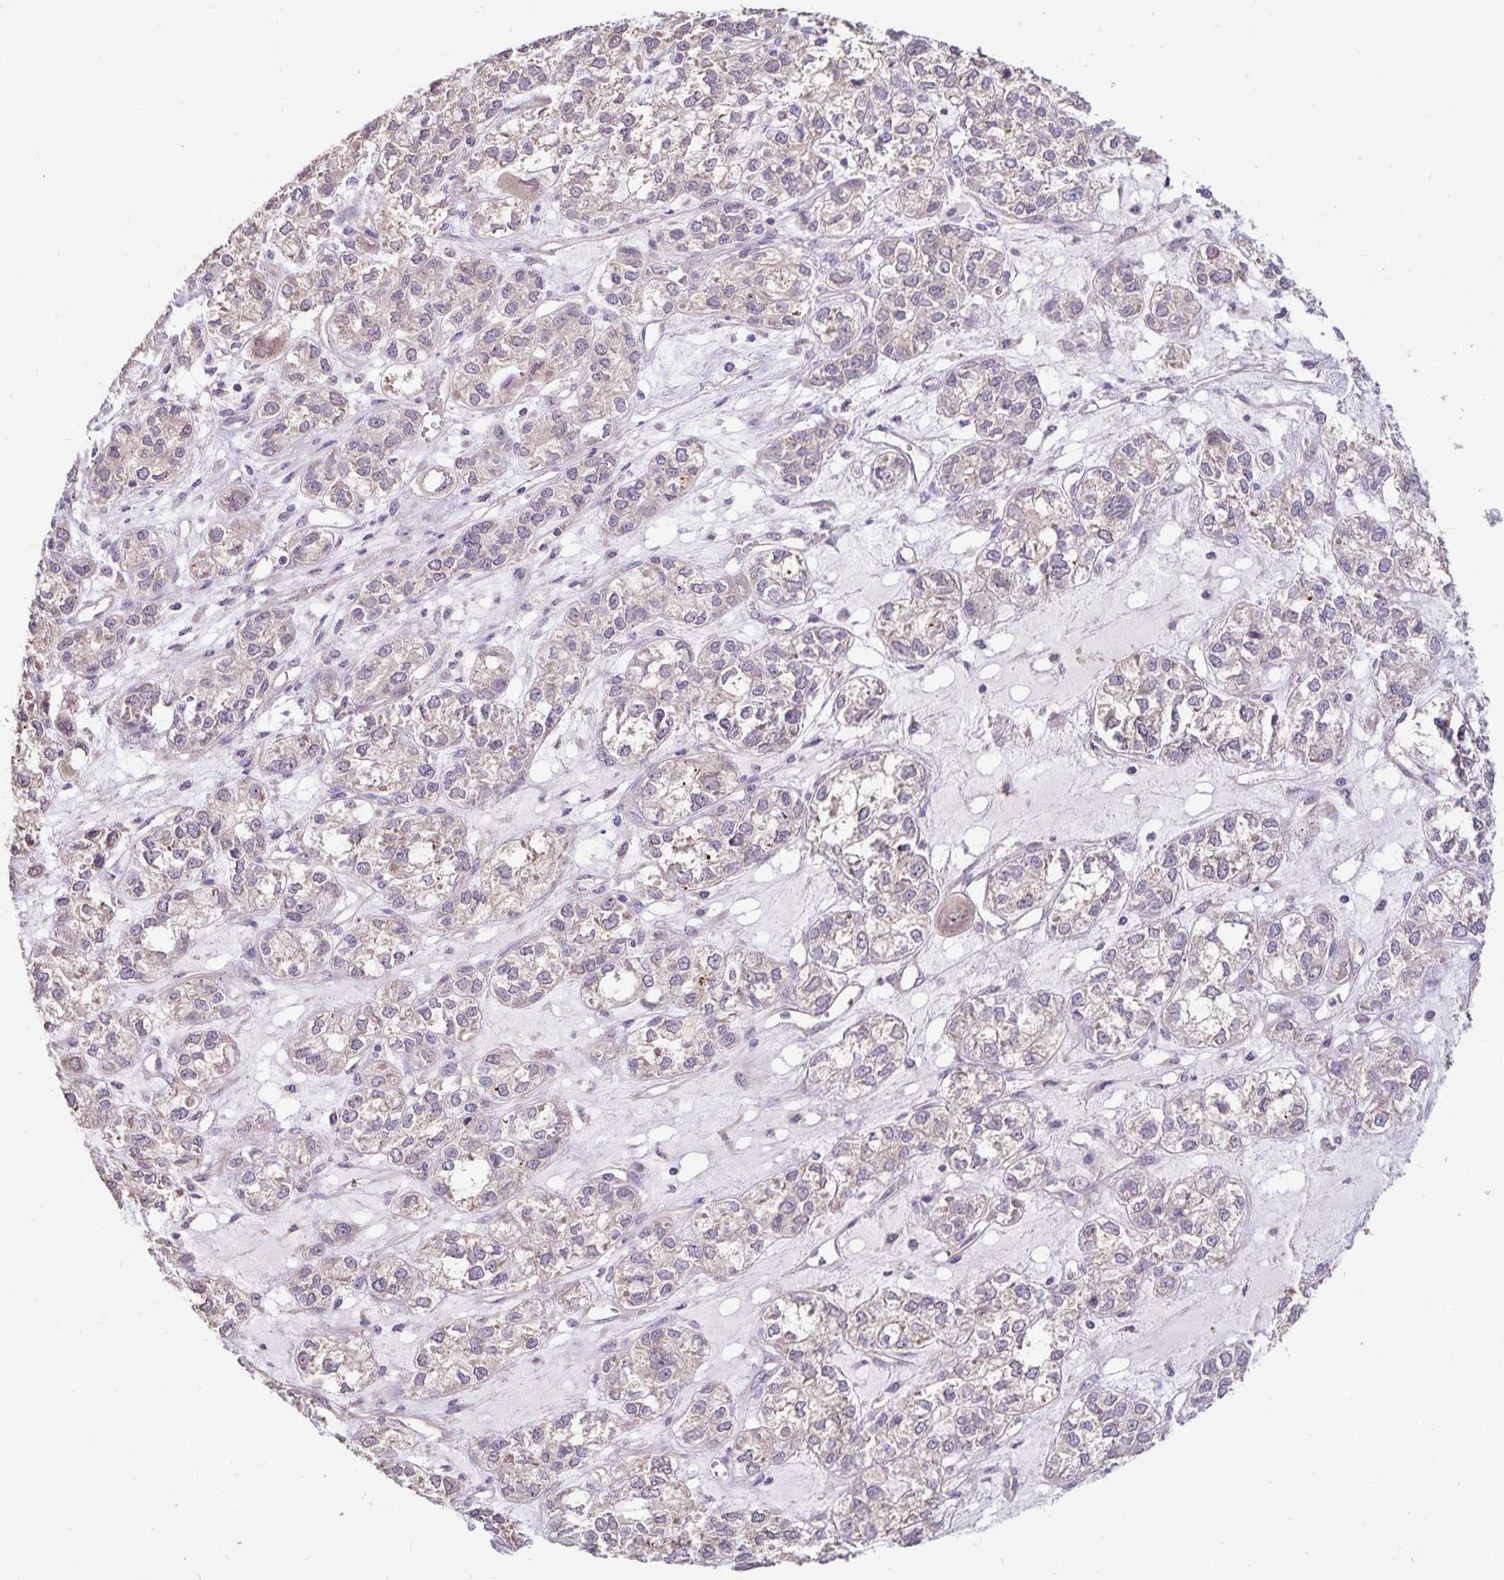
{"staining": {"intensity": "weak", "quantity": "<25%", "location": "cytoplasmic/membranous"}, "tissue": "ovarian cancer", "cell_type": "Tumor cells", "image_type": "cancer", "snomed": [{"axis": "morphology", "description": "Carcinoma, endometroid"}, {"axis": "topography", "description": "Ovary"}], "caption": "The IHC image has no significant staining in tumor cells of ovarian endometroid carcinoma tissue. (Stains: DAB (3,3'-diaminobenzidine) immunohistochemistry with hematoxylin counter stain, Microscopy: brightfield microscopy at high magnification).", "gene": "EMC10", "patient": {"sex": "female", "age": 64}}